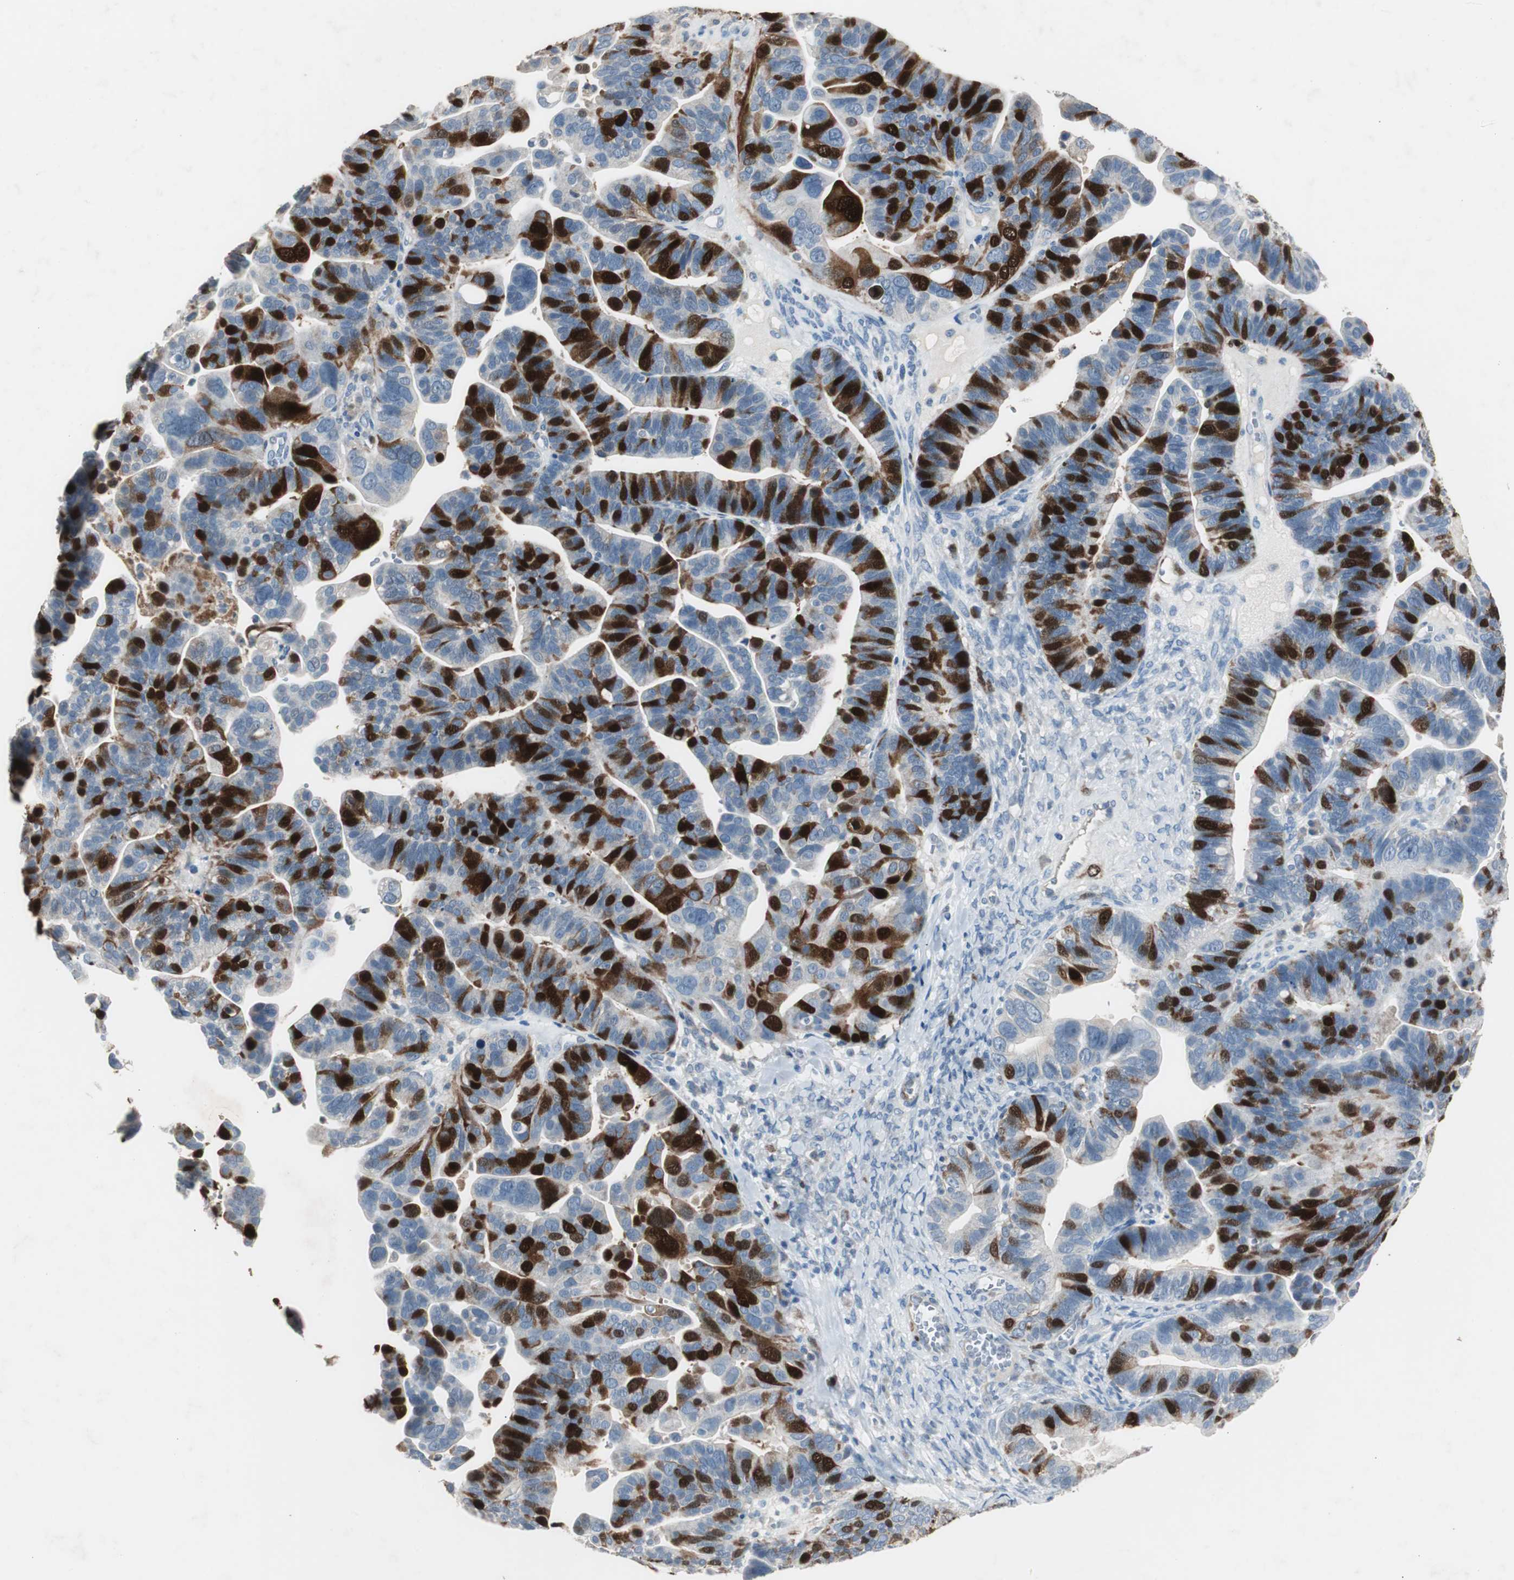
{"staining": {"intensity": "strong", "quantity": "25%-75%", "location": "cytoplasmic/membranous"}, "tissue": "ovarian cancer", "cell_type": "Tumor cells", "image_type": "cancer", "snomed": [{"axis": "morphology", "description": "Cystadenocarcinoma, serous, NOS"}, {"axis": "topography", "description": "Ovary"}], "caption": "The immunohistochemical stain highlights strong cytoplasmic/membranous expression in tumor cells of serous cystadenocarcinoma (ovarian) tissue.", "gene": "TK1", "patient": {"sex": "female", "age": 56}}